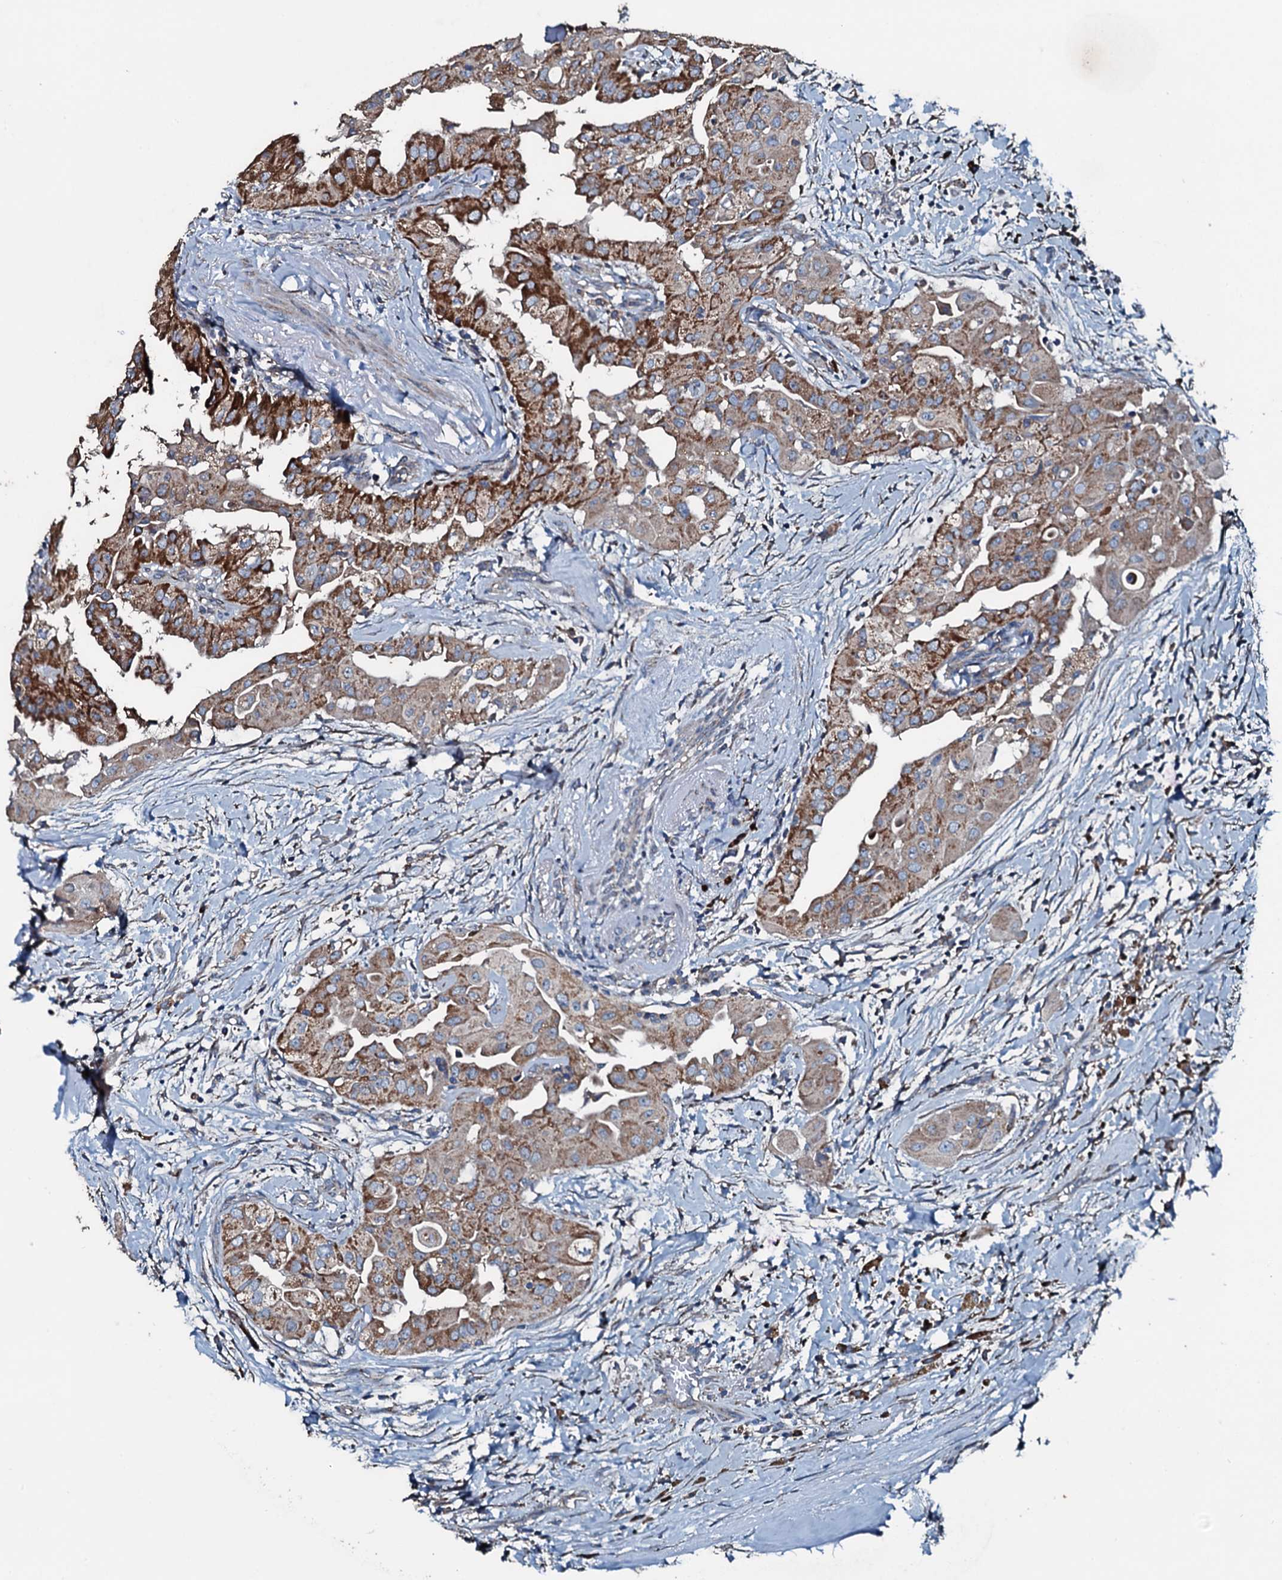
{"staining": {"intensity": "moderate", "quantity": ">75%", "location": "cytoplasmic/membranous"}, "tissue": "thyroid cancer", "cell_type": "Tumor cells", "image_type": "cancer", "snomed": [{"axis": "morphology", "description": "Papillary adenocarcinoma, NOS"}, {"axis": "topography", "description": "Thyroid gland"}], "caption": "Immunohistochemical staining of human papillary adenocarcinoma (thyroid) reveals medium levels of moderate cytoplasmic/membranous protein staining in approximately >75% of tumor cells. The protein of interest is shown in brown color, while the nuclei are stained blue.", "gene": "ACSS3", "patient": {"sex": "female", "age": 59}}